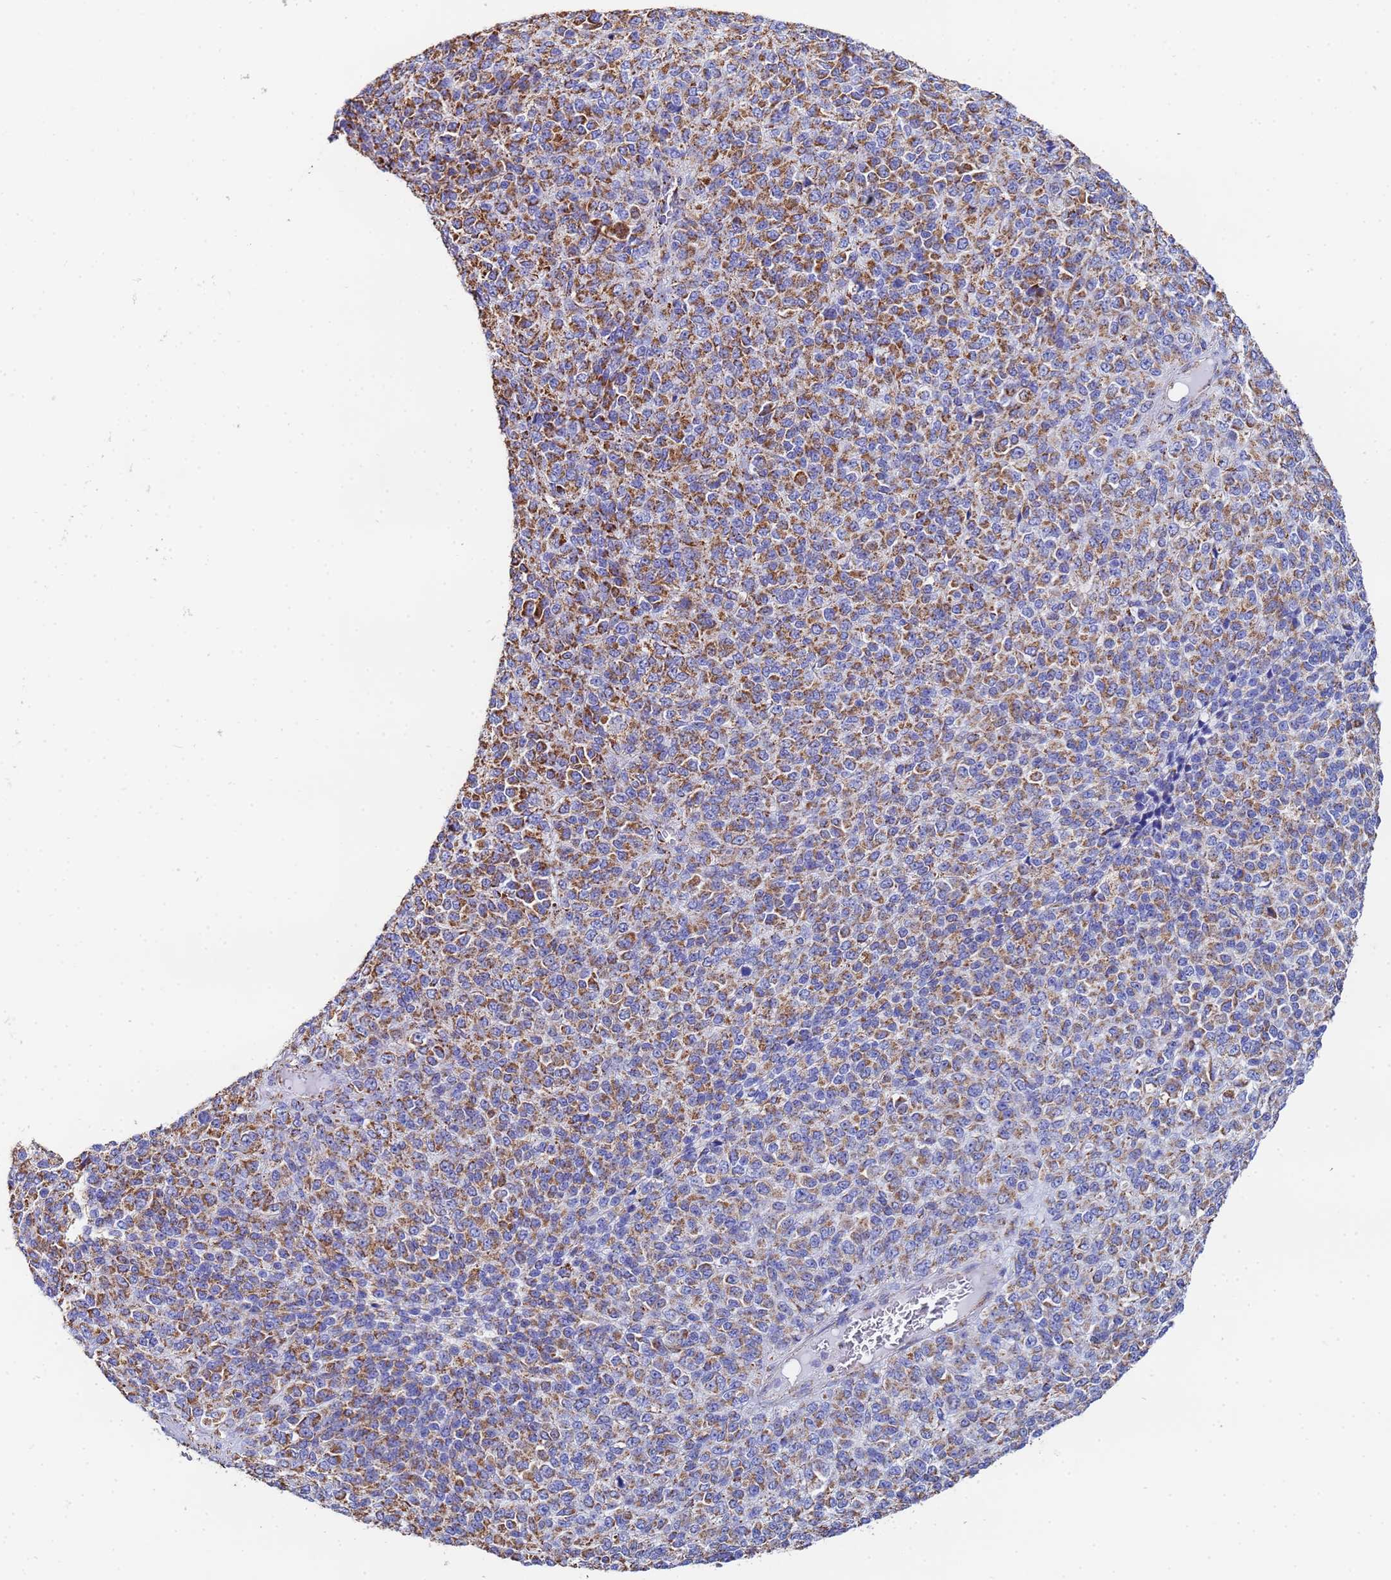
{"staining": {"intensity": "moderate", "quantity": ">75%", "location": "cytoplasmic/membranous"}, "tissue": "melanoma", "cell_type": "Tumor cells", "image_type": "cancer", "snomed": [{"axis": "morphology", "description": "Malignant melanoma, Metastatic site"}, {"axis": "topography", "description": "Brain"}], "caption": "This is an image of immunohistochemistry (IHC) staining of melanoma, which shows moderate expression in the cytoplasmic/membranous of tumor cells.", "gene": "GLUD1", "patient": {"sex": "female", "age": 56}}